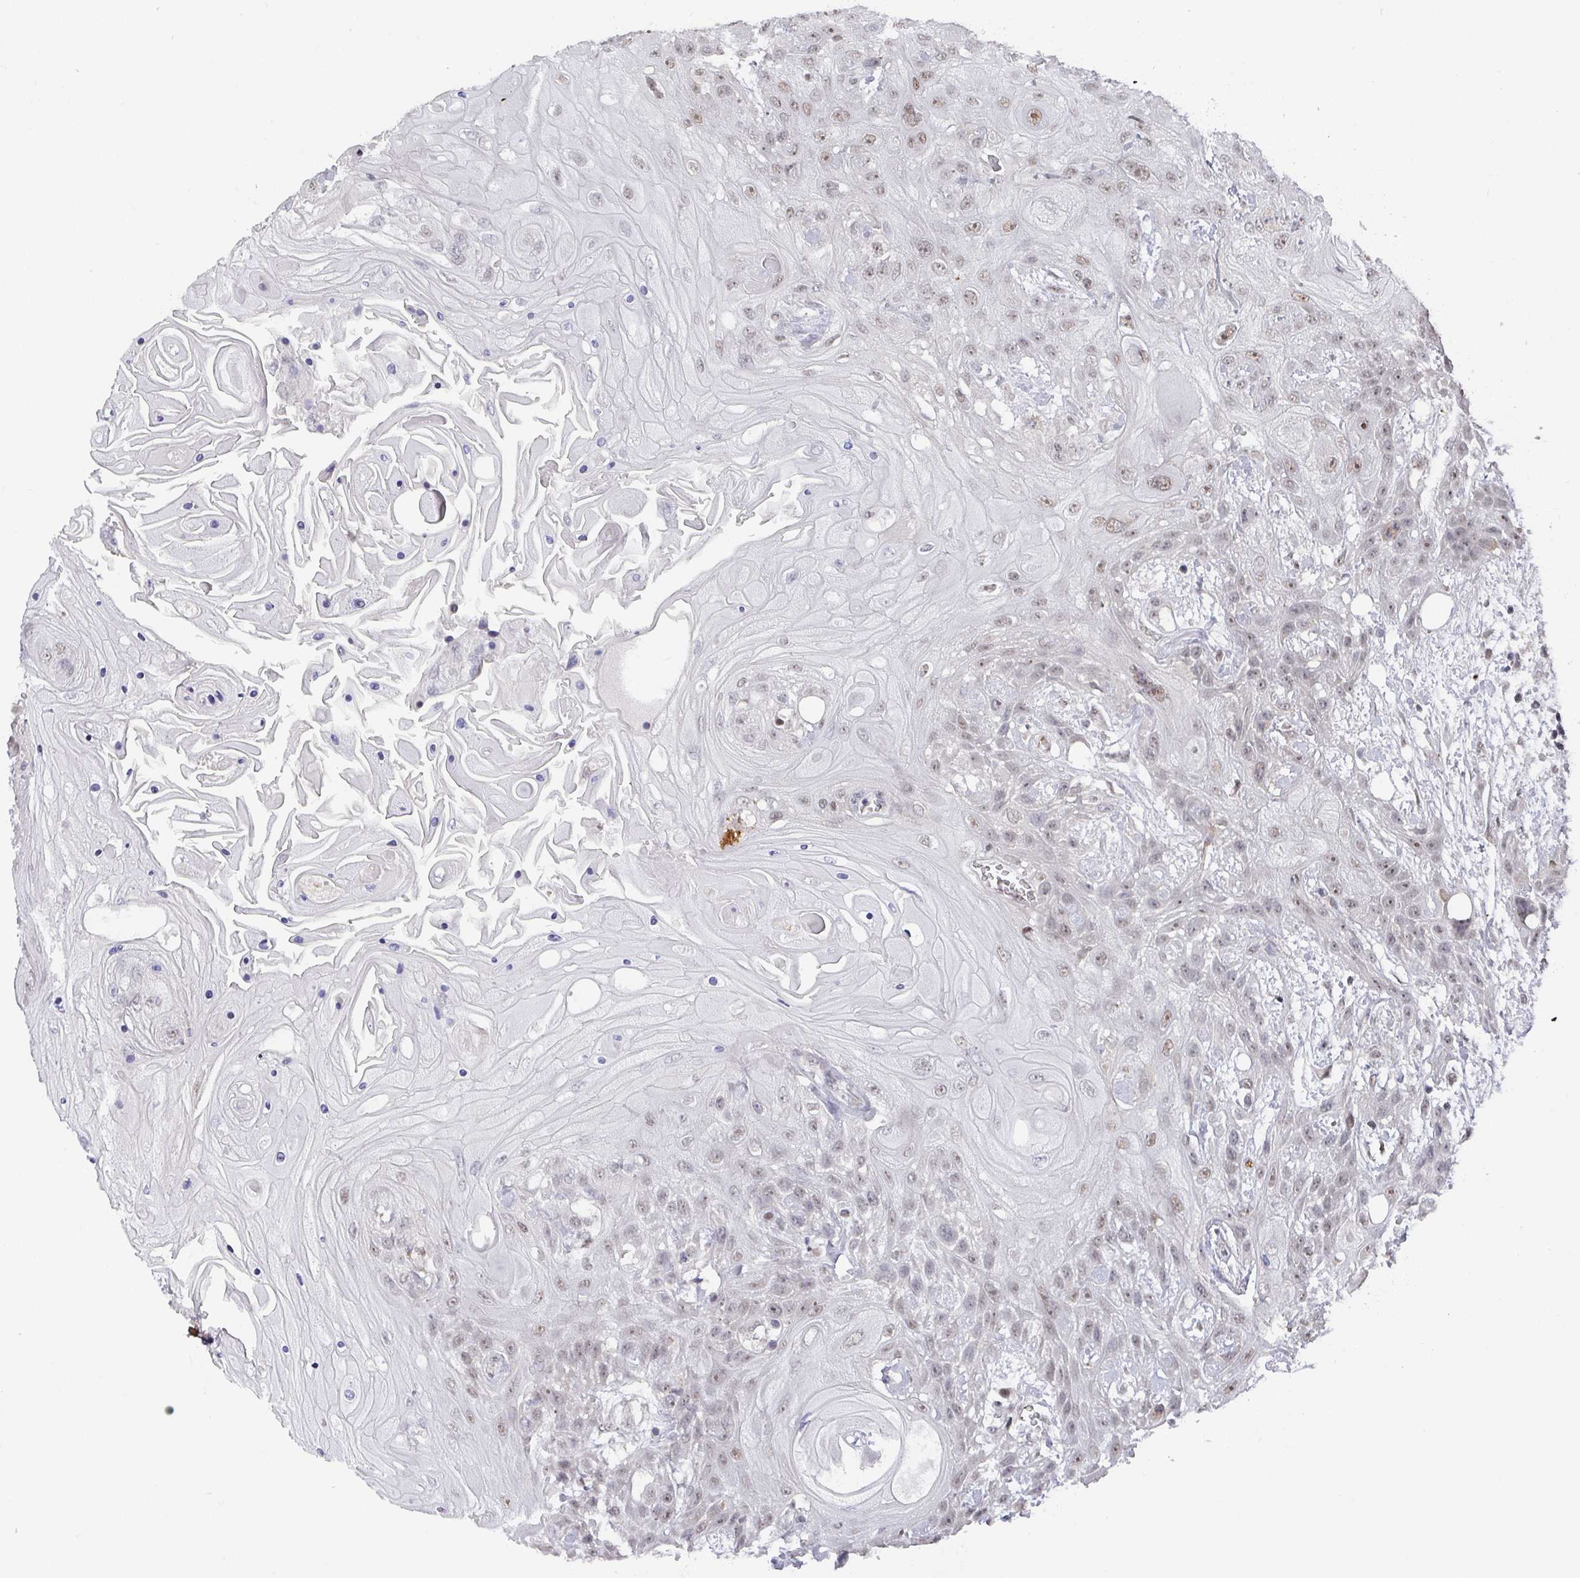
{"staining": {"intensity": "weak", "quantity": "25%-75%", "location": "nuclear"}, "tissue": "head and neck cancer", "cell_type": "Tumor cells", "image_type": "cancer", "snomed": [{"axis": "morphology", "description": "Squamous cell carcinoma, NOS"}, {"axis": "topography", "description": "Head-Neck"}], "caption": "Immunohistochemical staining of human head and neck cancer reveals low levels of weak nuclear expression in approximately 25%-75% of tumor cells. (IHC, brightfield microscopy, high magnification).", "gene": "ZNF654", "patient": {"sex": "female", "age": 43}}